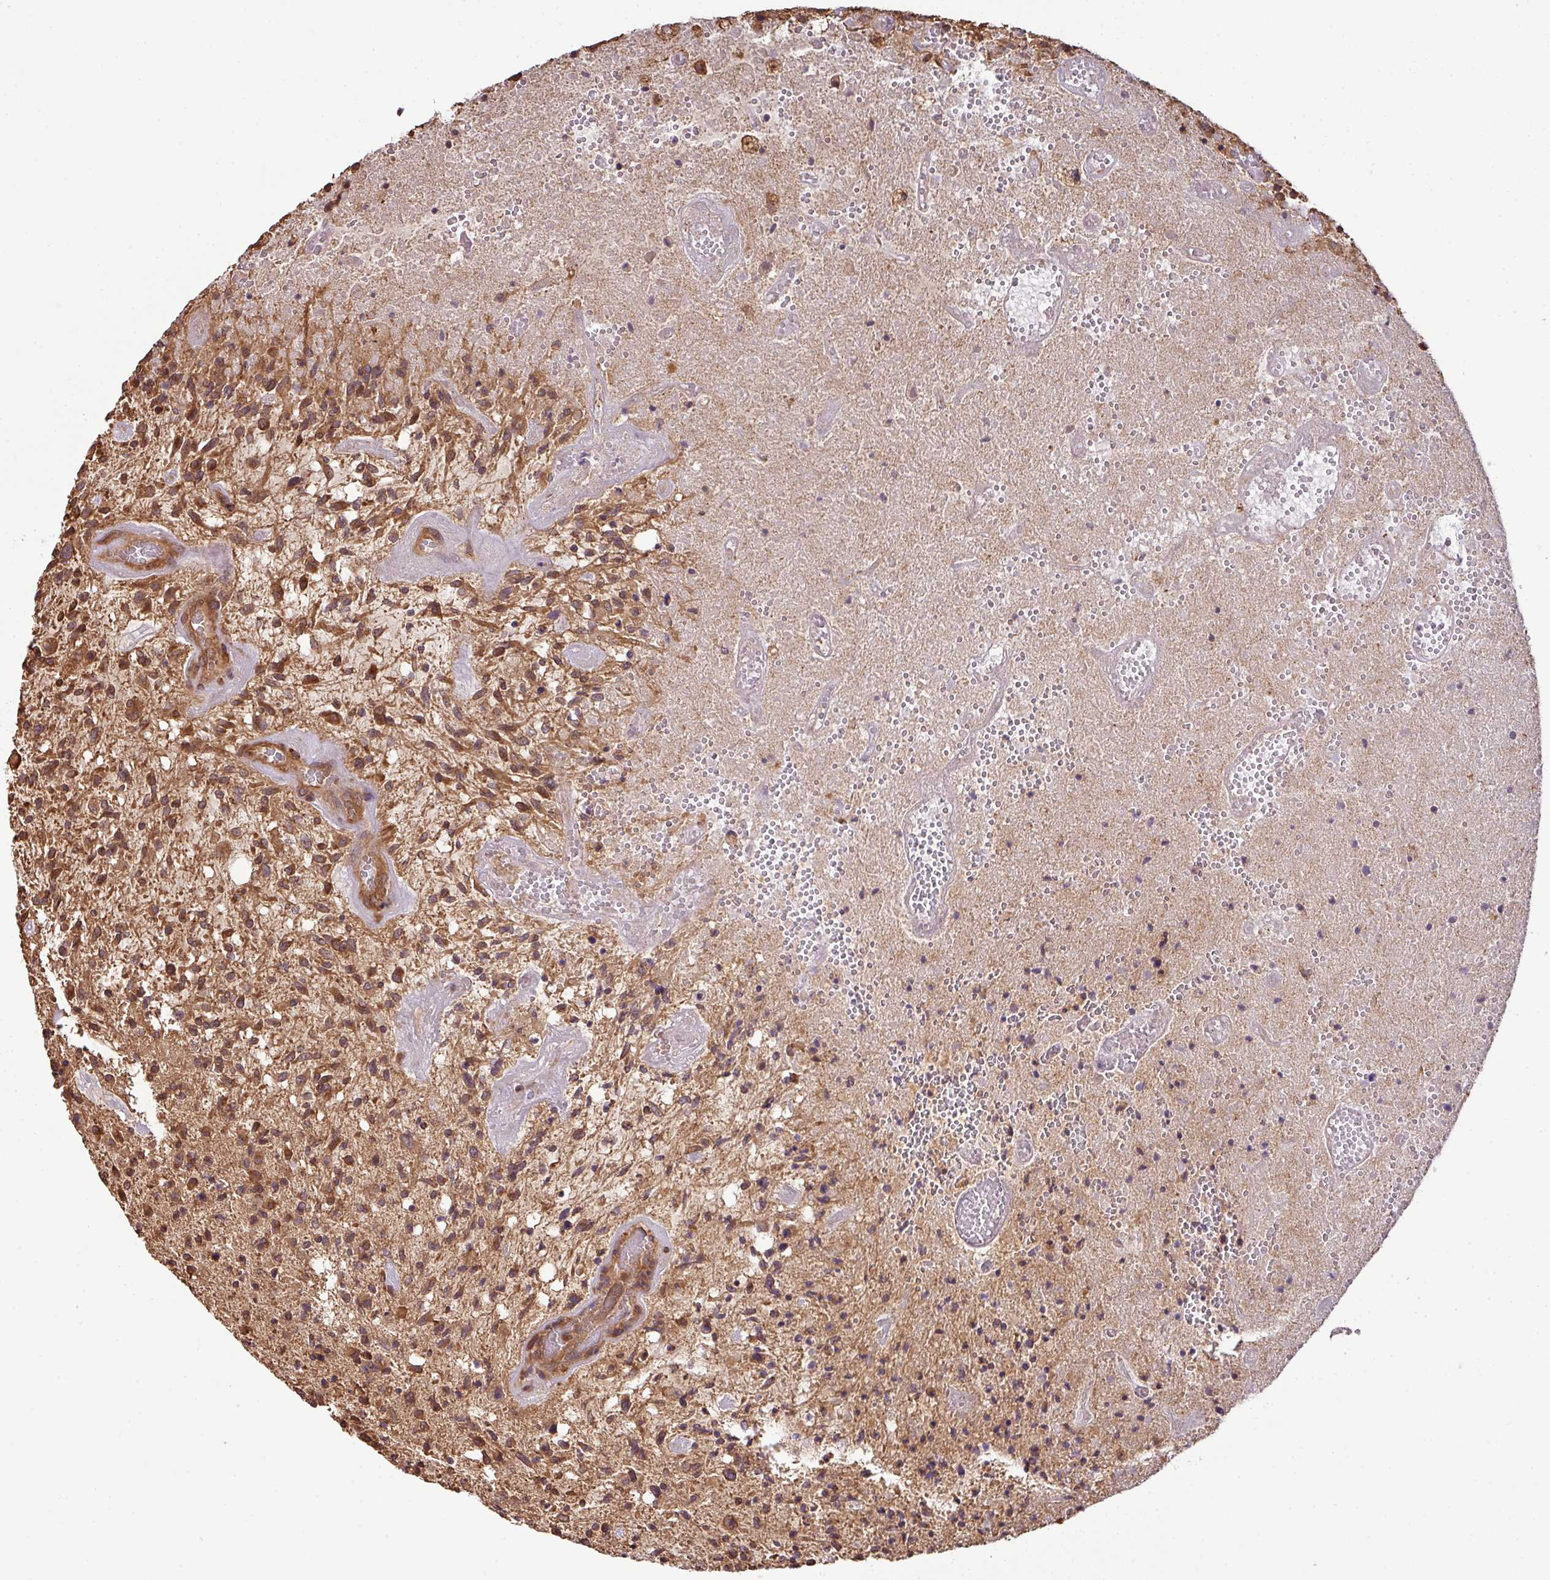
{"staining": {"intensity": "moderate", "quantity": ">75%", "location": "cytoplasmic/membranous"}, "tissue": "glioma", "cell_type": "Tumor cells", "image_type": "cancer", "snomed": [{"axis": "morphology", "description": "Glioma, malignant, High grade"}, {"axis": "topography", "description": "Brain"}], "caption": "DAB immunohistochemical staining of glioma reveals moderate cytoplasmic/membranous protein staining in about >75% of tumor cells. The protein of interest is stained brown, and the nuclei are stained in blue (DAB IHC with brightfield microscopy, high magnification).", "gene": "VENTX", "patient": {"sex": "male", "age": 47}}